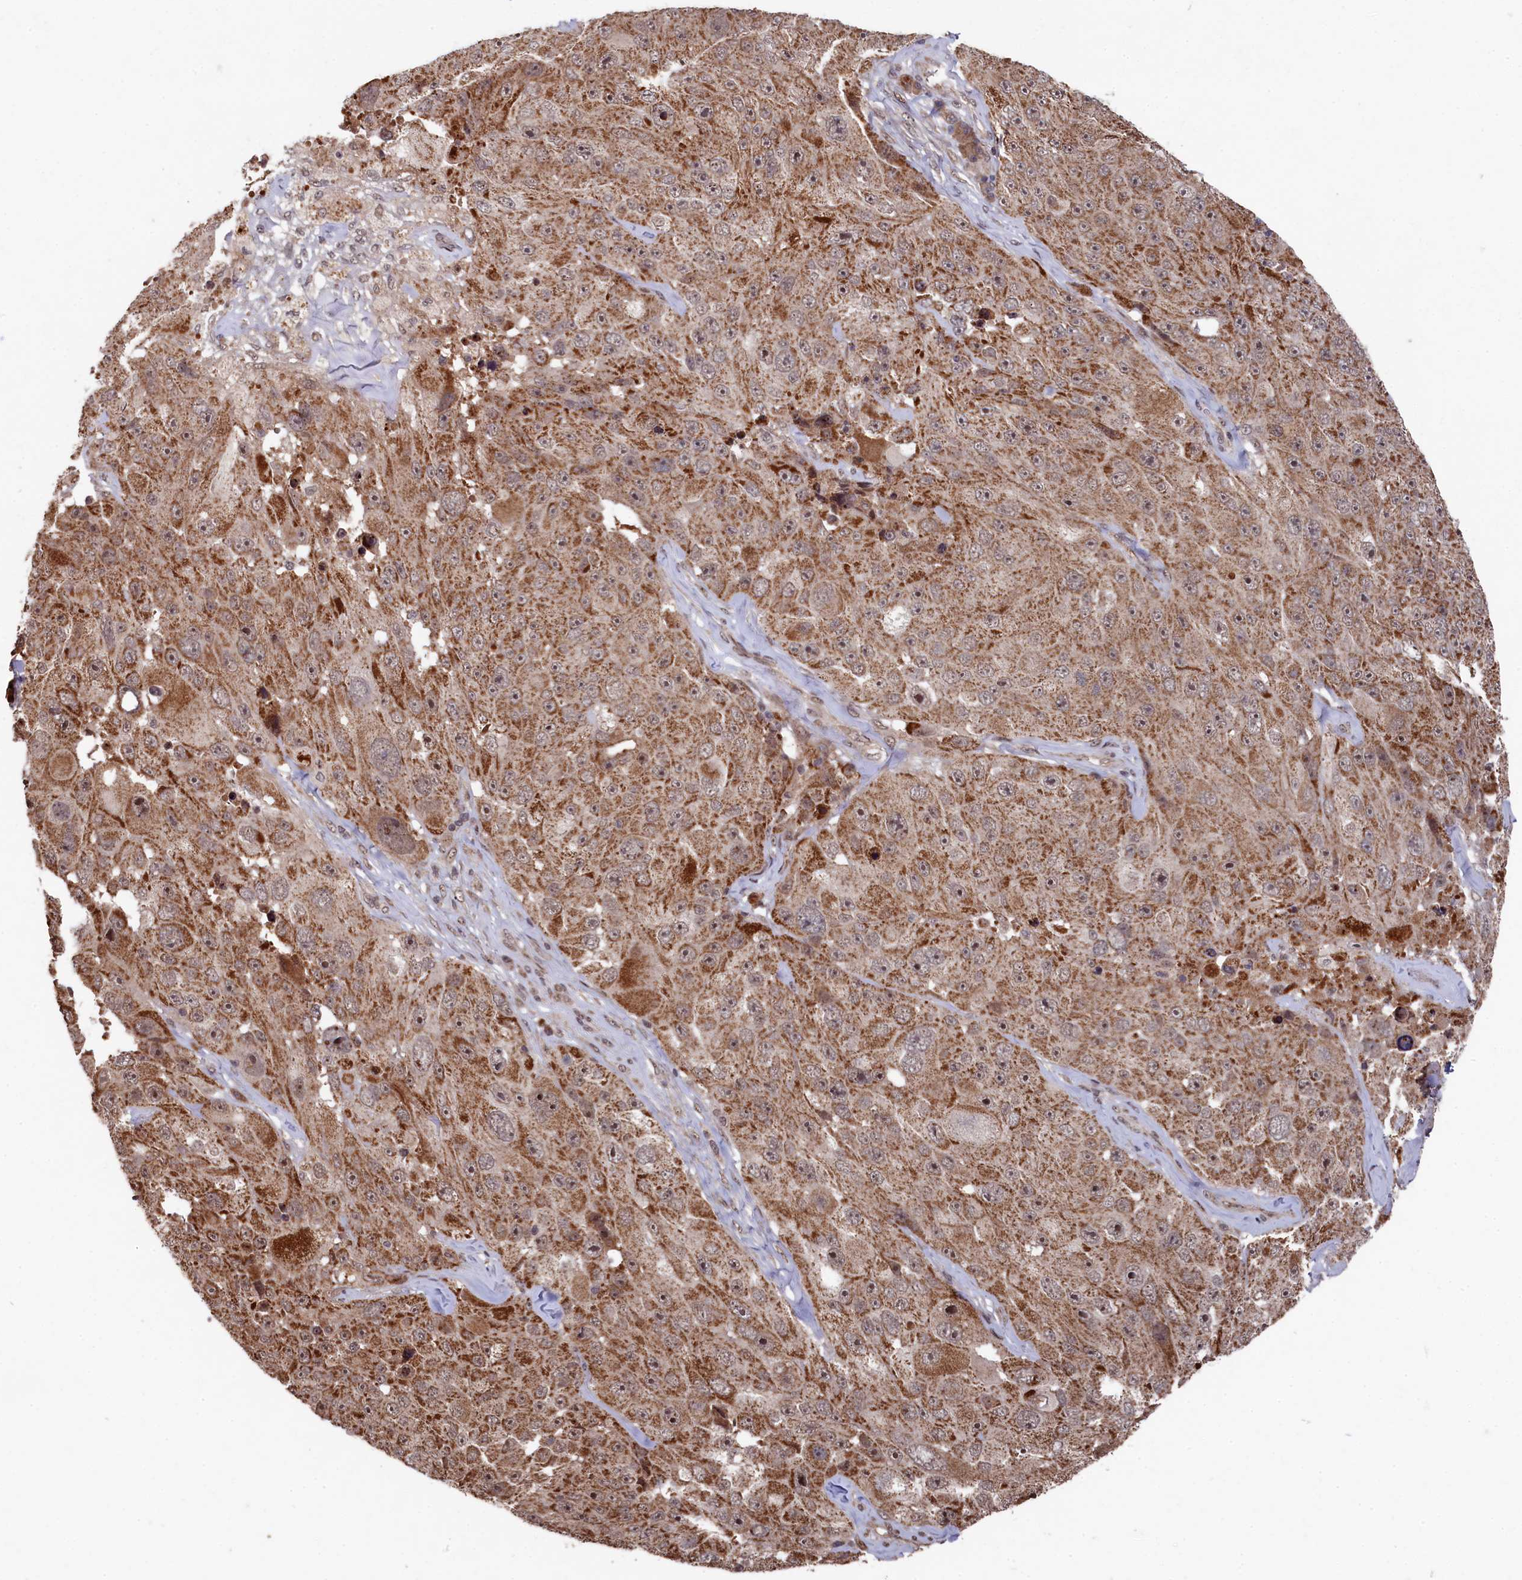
{"staining": {"intensity": "strong", "quantity": ">75%", "location": "cytoplasmic/membranous"}, "tissue": "melanoma", "cell_type": "Tumor cells", "image_type": "cancer", "snomed": [{"axis": "morphology", "description": "Malignant melanoma, Metastatic site"}, {"axis": "topography", "description": "Lymph node"}], "caption": "This image exhibits melanoma stained with immunohistochemistry to label a protein in brown. The cytoplasmic/membranous of tumor cells show strong positivity for the protein. Nuclei are counter-stained blue.", "gene": "CLPX", "patient": {"sex": "male", "age": 62}}